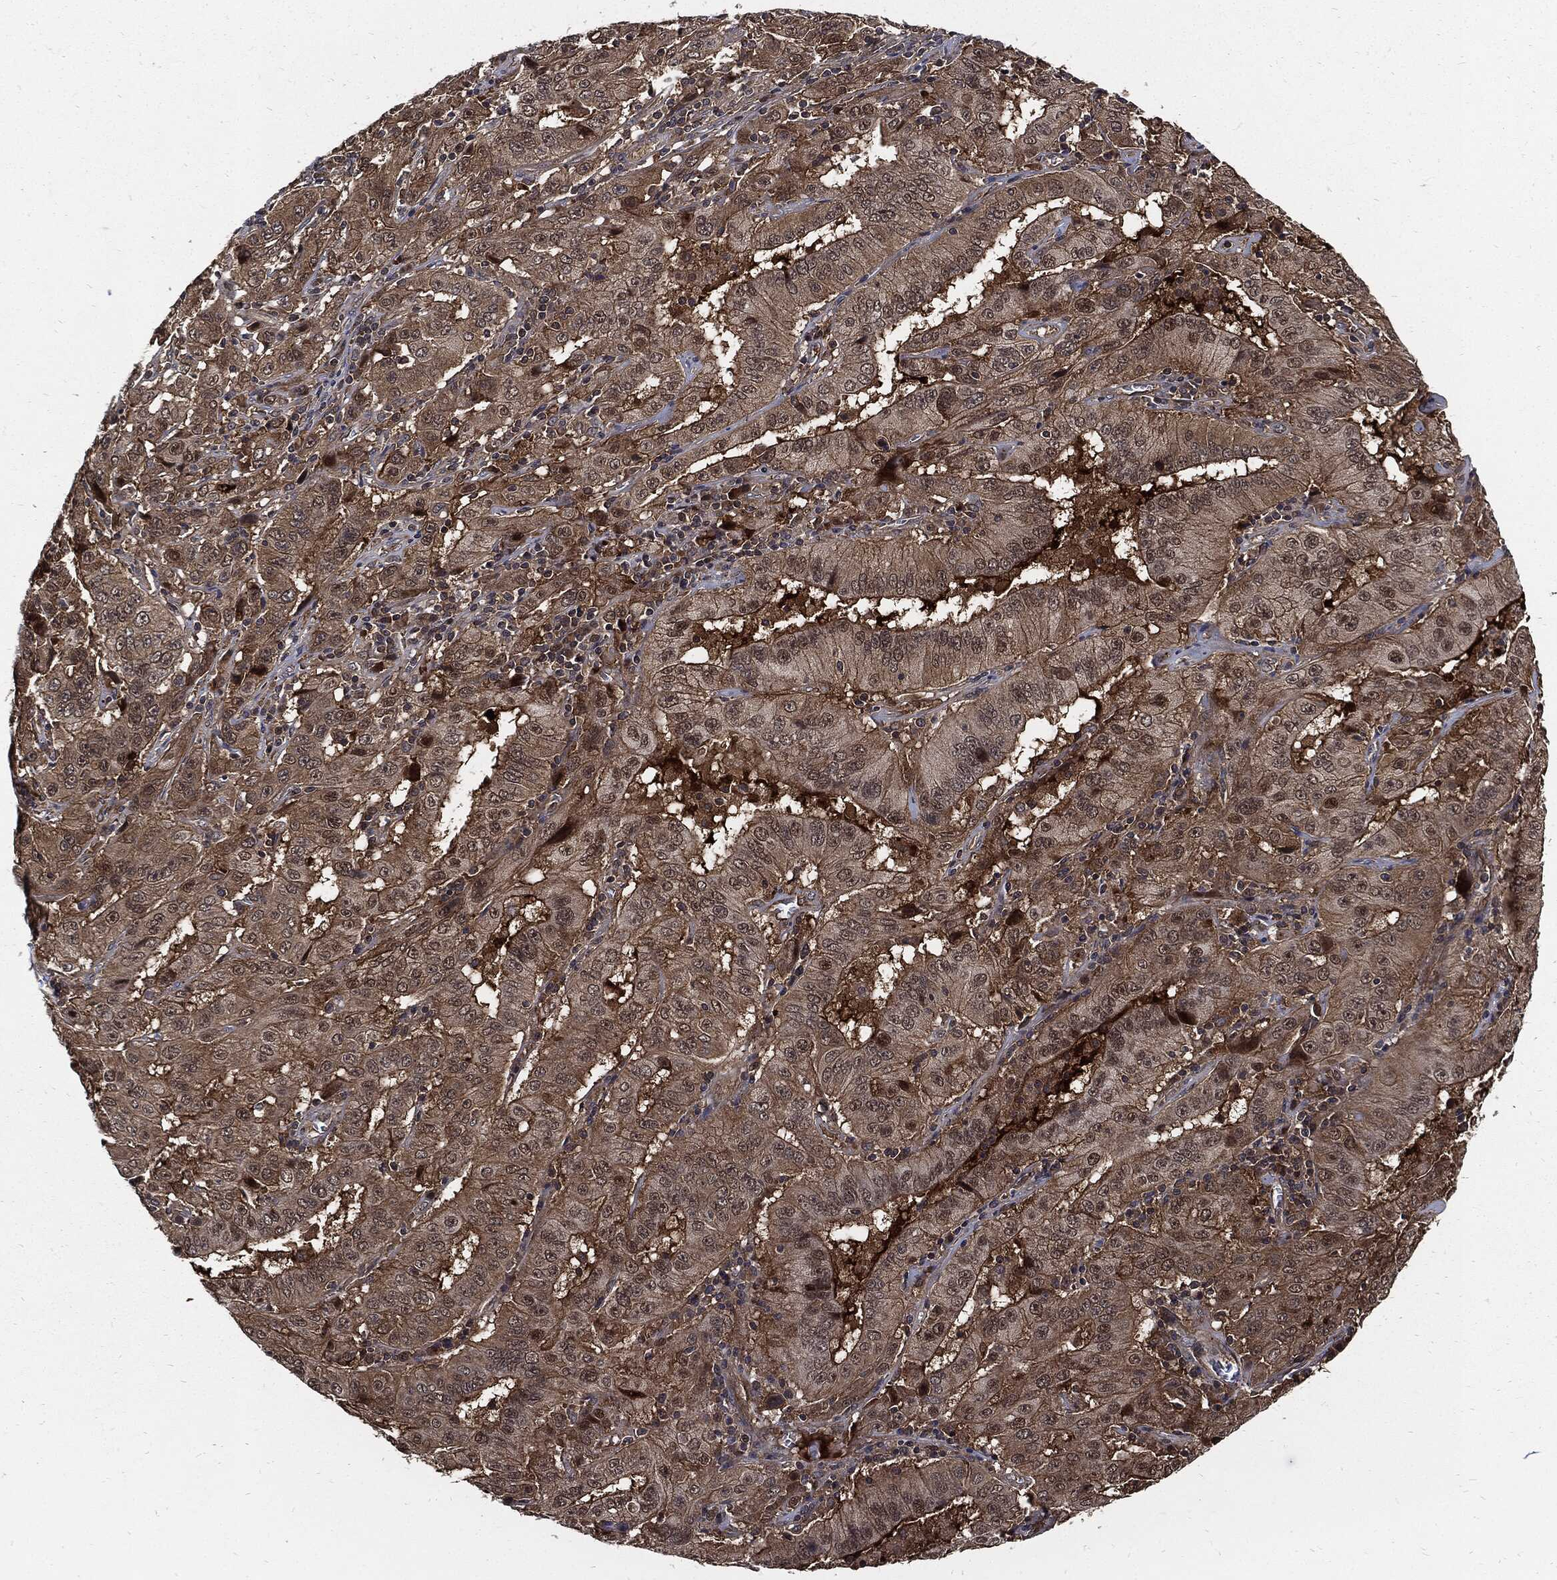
{"staining": {"intensity": "moderate", "quantity": "25%-75%", "location": "cytoplasmic/membranous"}, "tissue": "pancreatic cancer", "cell_type": "Tumor cells", "image_type": "cancer", "snomed": [{"axis": "morphology", "description": "Adenocarcinoma, NOS"}, {"axis": "topography", "description": "Pancreas"}], "caption": "Human adenocarcinoma (pancreatic) stained with a brown dye displays moderate cytoplasmic/membranous positive expression in about 25%-75% of tumor cells.", "gene": "CLU", "patient": {"sex": "male", "age": 63}}